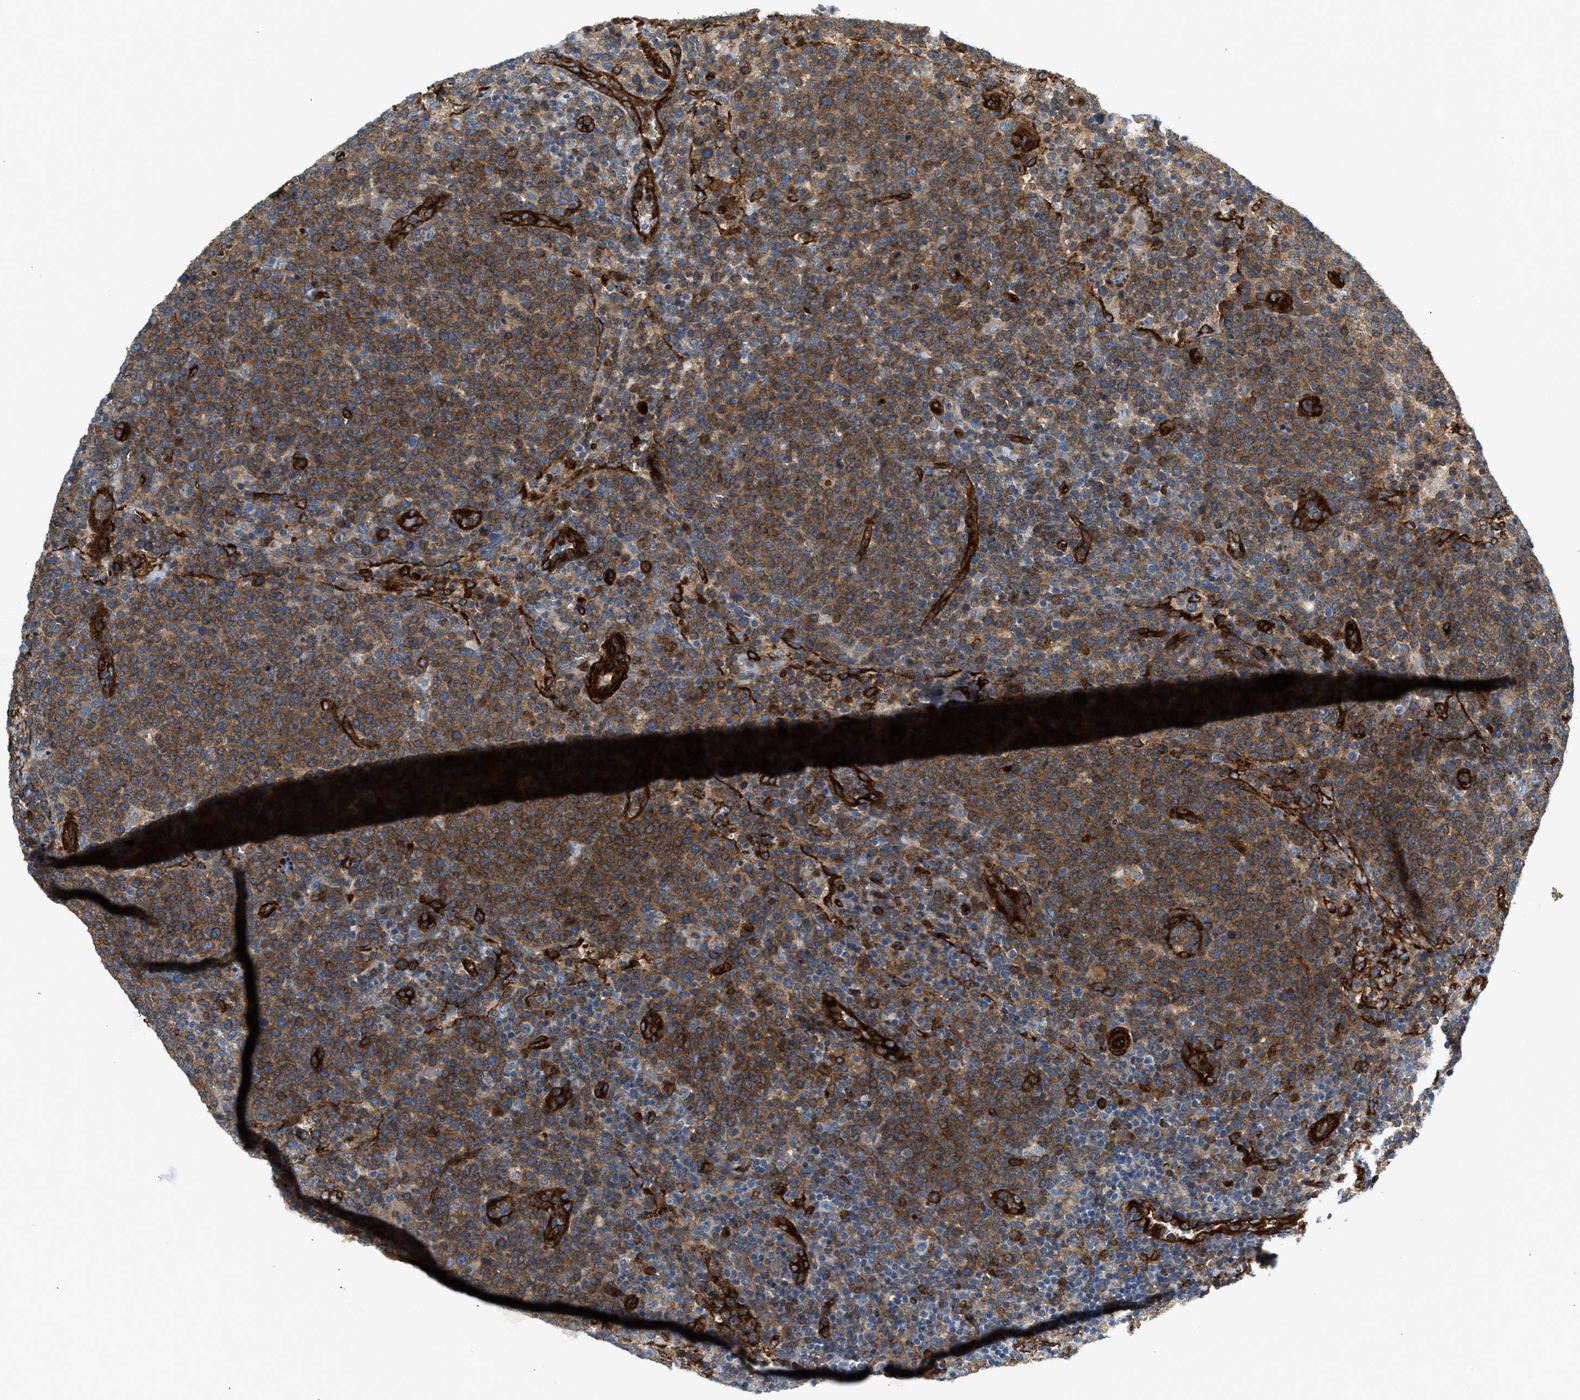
{"staining": {"intensity": "moderate", "quantity": "25%-75%", "location": "cytoplasmic/membranous"}, "tissue": "lymphoma", "cell_type": "Tumor cells", "image_type": "cancer", "snomed": [{"axis": "morphology", "description": "Malignant lymphoma, non-Hodgkin's type, High grade"}, {"axis": "topography", "description": "Lymph node"}], "caption": "Immunohistochemical staining of lymphoma shows moderate cytoplasmic/membranous protein positivity in approximately 25%-75% of tumor cells.", "gene": "HIP1", "patient": {"sex": "male", "age": 61}}